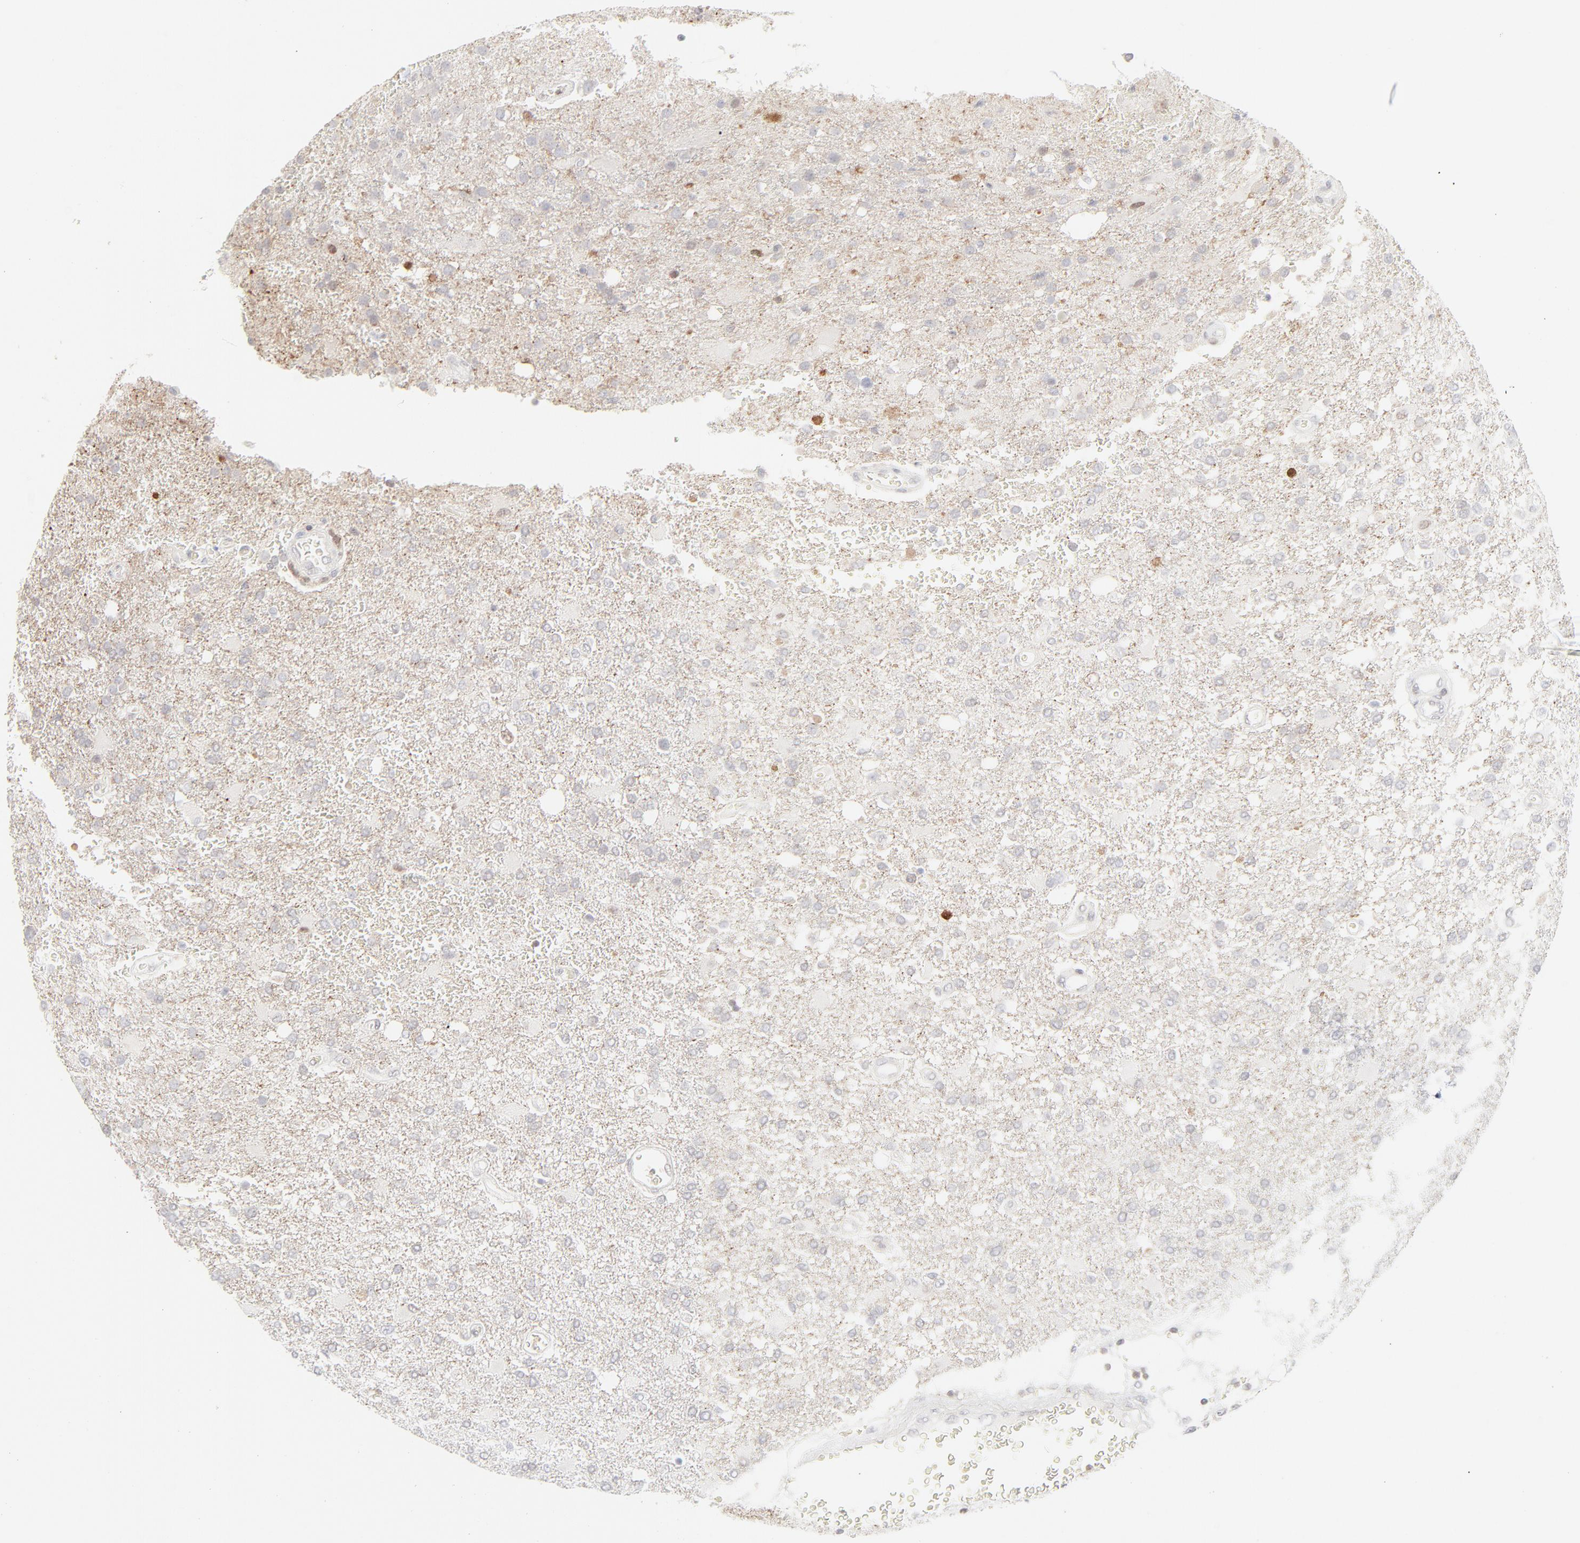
{"staining": {"intensity": "negative", "quantity": "none", "location": "none"}, "tissue": "glioma", "cell_type": "Tumor cells", "image_type": "cancer", "snomed": [{"axis": "morphology", "description": "Glioma, malignant, High grade"}, {"axis": "topography", "description": "Cerebral cortex"}], "caption": "IHC photomicrograph of neoplastic tissue: glioma stained with DAB (3,3'-diaminobenzidine) reveals no significant protein positivity in tumor cells.", "gene": "PRKCB", "patient": {"sex": "male", "age": 79}}